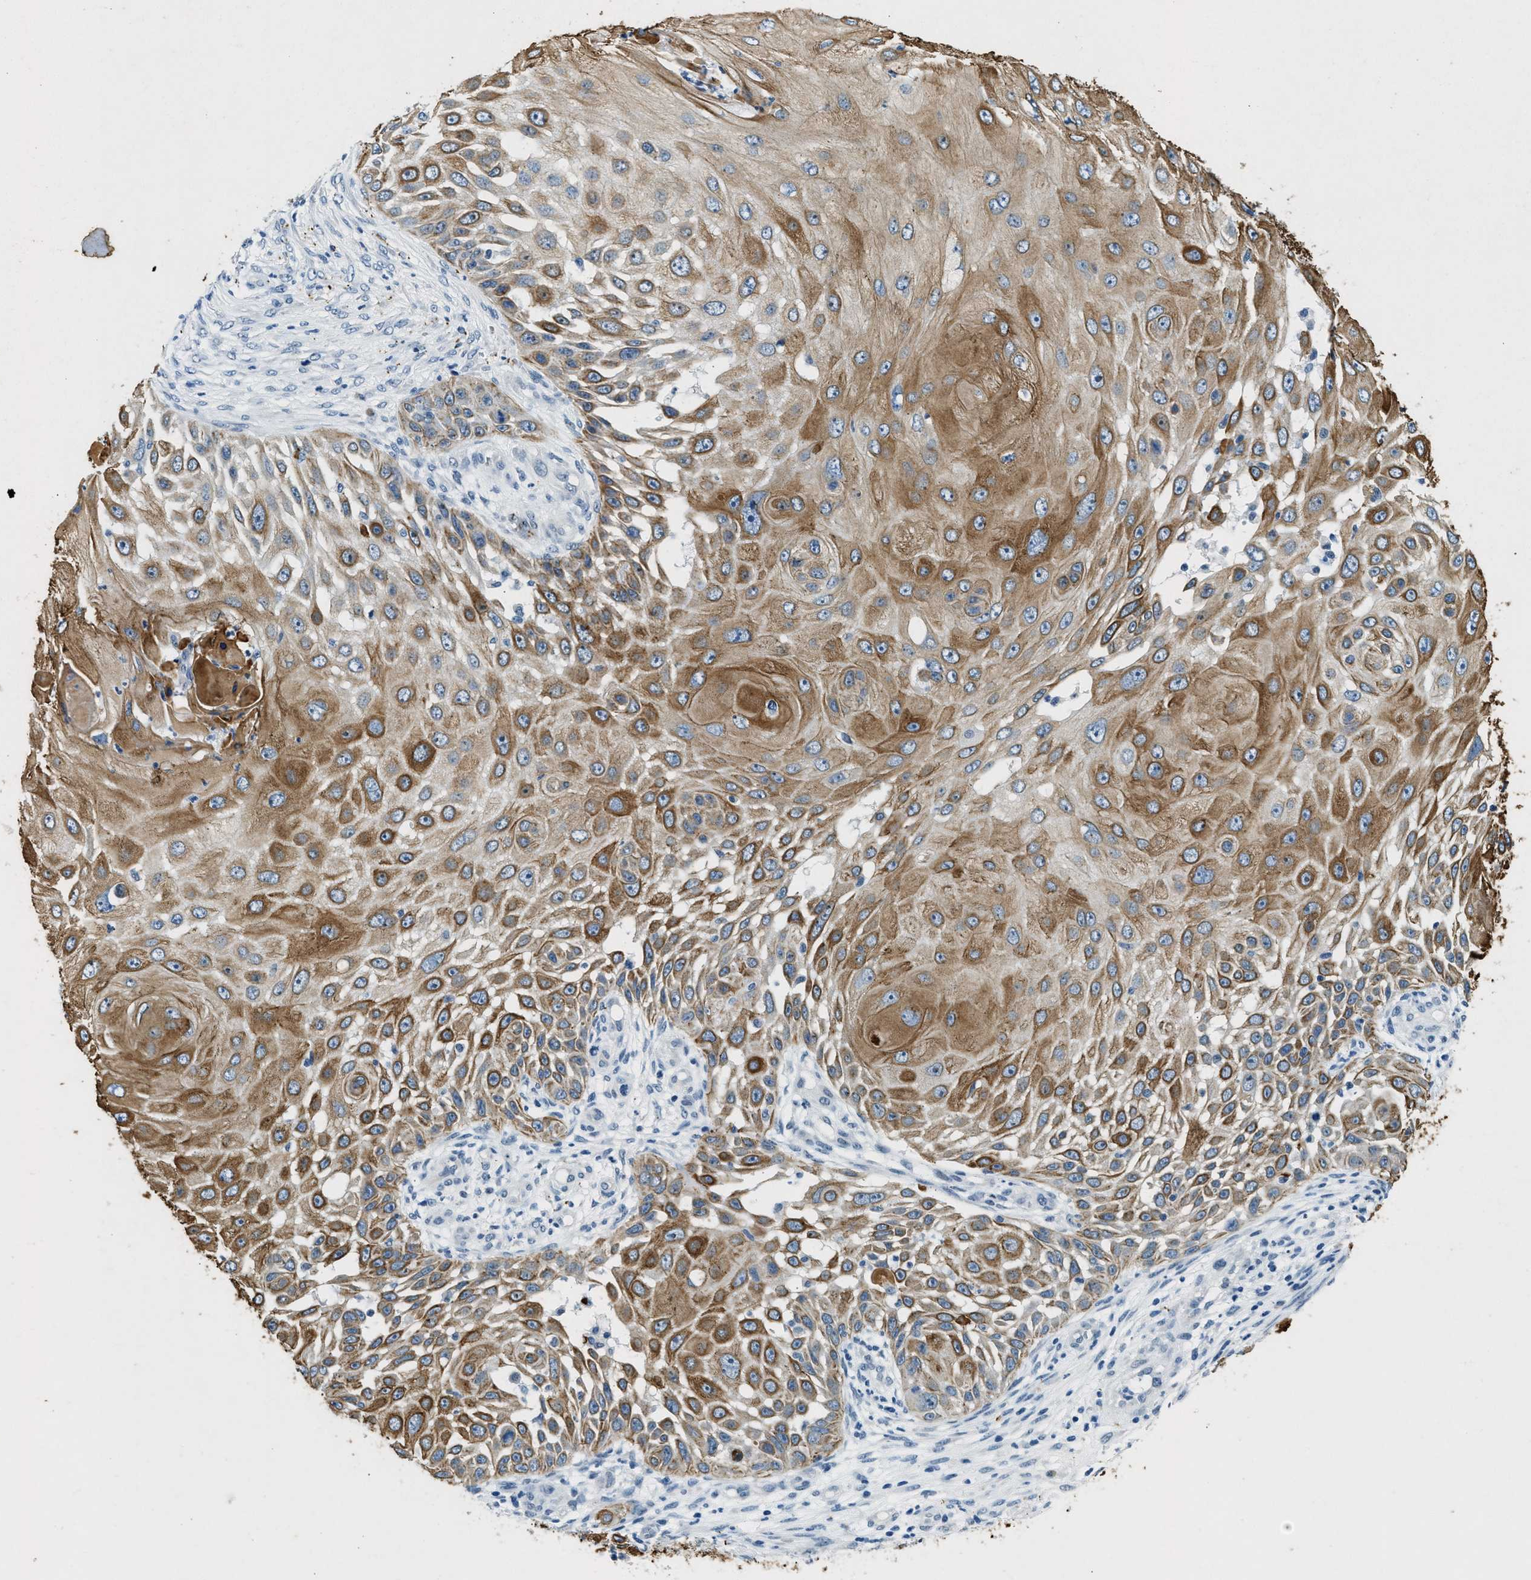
{"staining": {"intensity": "strong", "quantity": ">75%", "location": "cytoplasmic/membranous"}, "tissue": "skin cancer", "cell_type": "Tumor cells", "image_type": "cancer", "snomed": [{"axis": "morphology", "description": "Squamous cell carcinoma, NOS"}, {"axis": "topography", "description": "Skin"}], "caption": "Immunohistochemical staining of human squamous cell carcinoma (skin) exhibits high levels of strong cytoplasmic/membranous positivity in approximately >75% of tumor cells.", "gene": "CFAP20", "patient": {"sex": "female", "age": 44}}